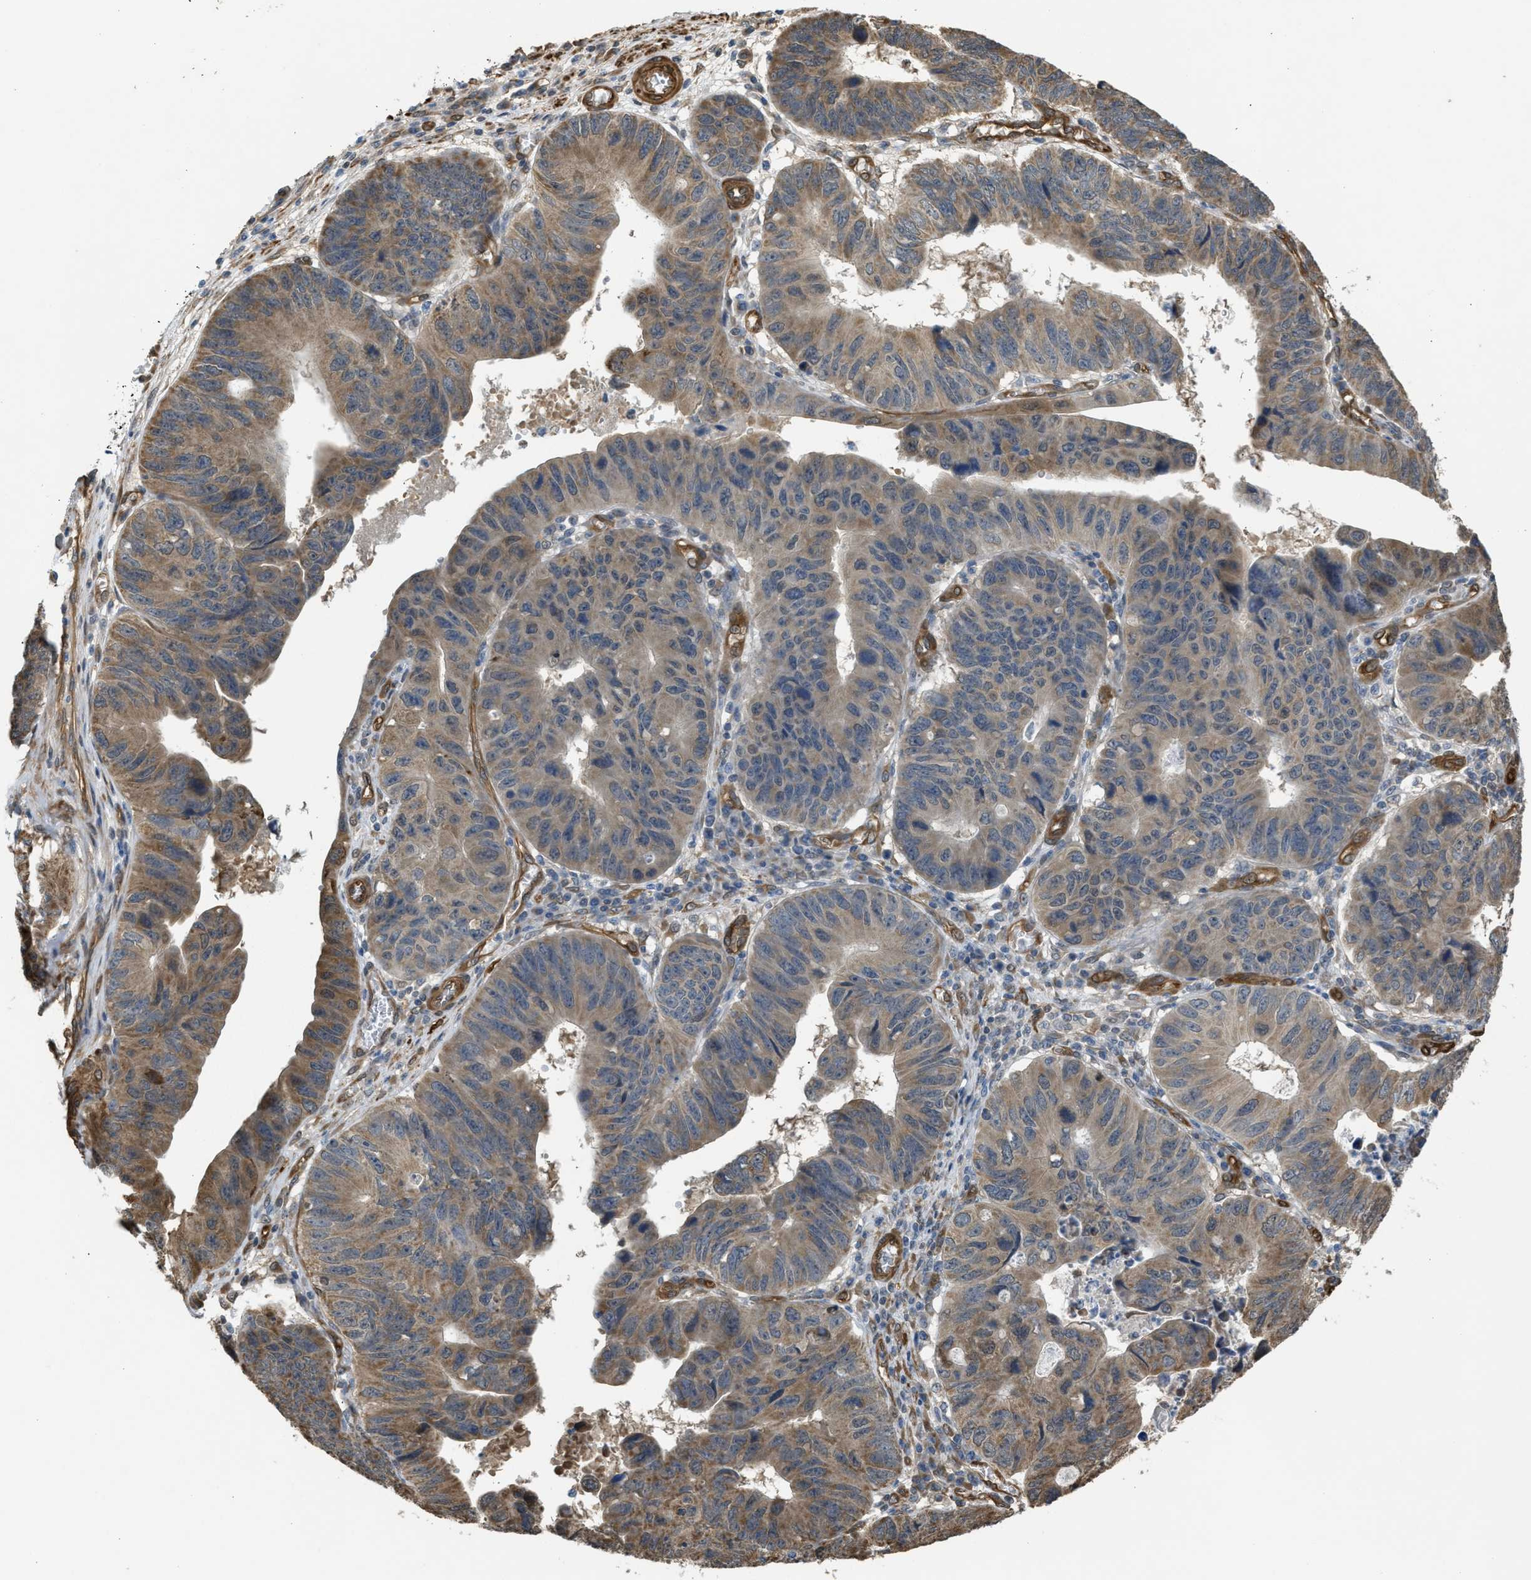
{"staining": {"intensity": "weak", "quantity": ">75%", "location": "cytoplasmic/membranous"}, "tissue": "stomach cancer", "cell_type": "Tumor cells", "image_type": "cancer", "snomed": [{"axis": "morphology", "description": "Adenocarcinoma, NOS"}, {"axis": "topography", "description": "Stomach"}], "caption": "Stomach cancer (adenocarcinoma) stained for a protein demonstrates weak cytoplasmic/membranous positivity in tumor cells.", "gene": "BAG3", "patient": {"sex": "male", "age": 59}}